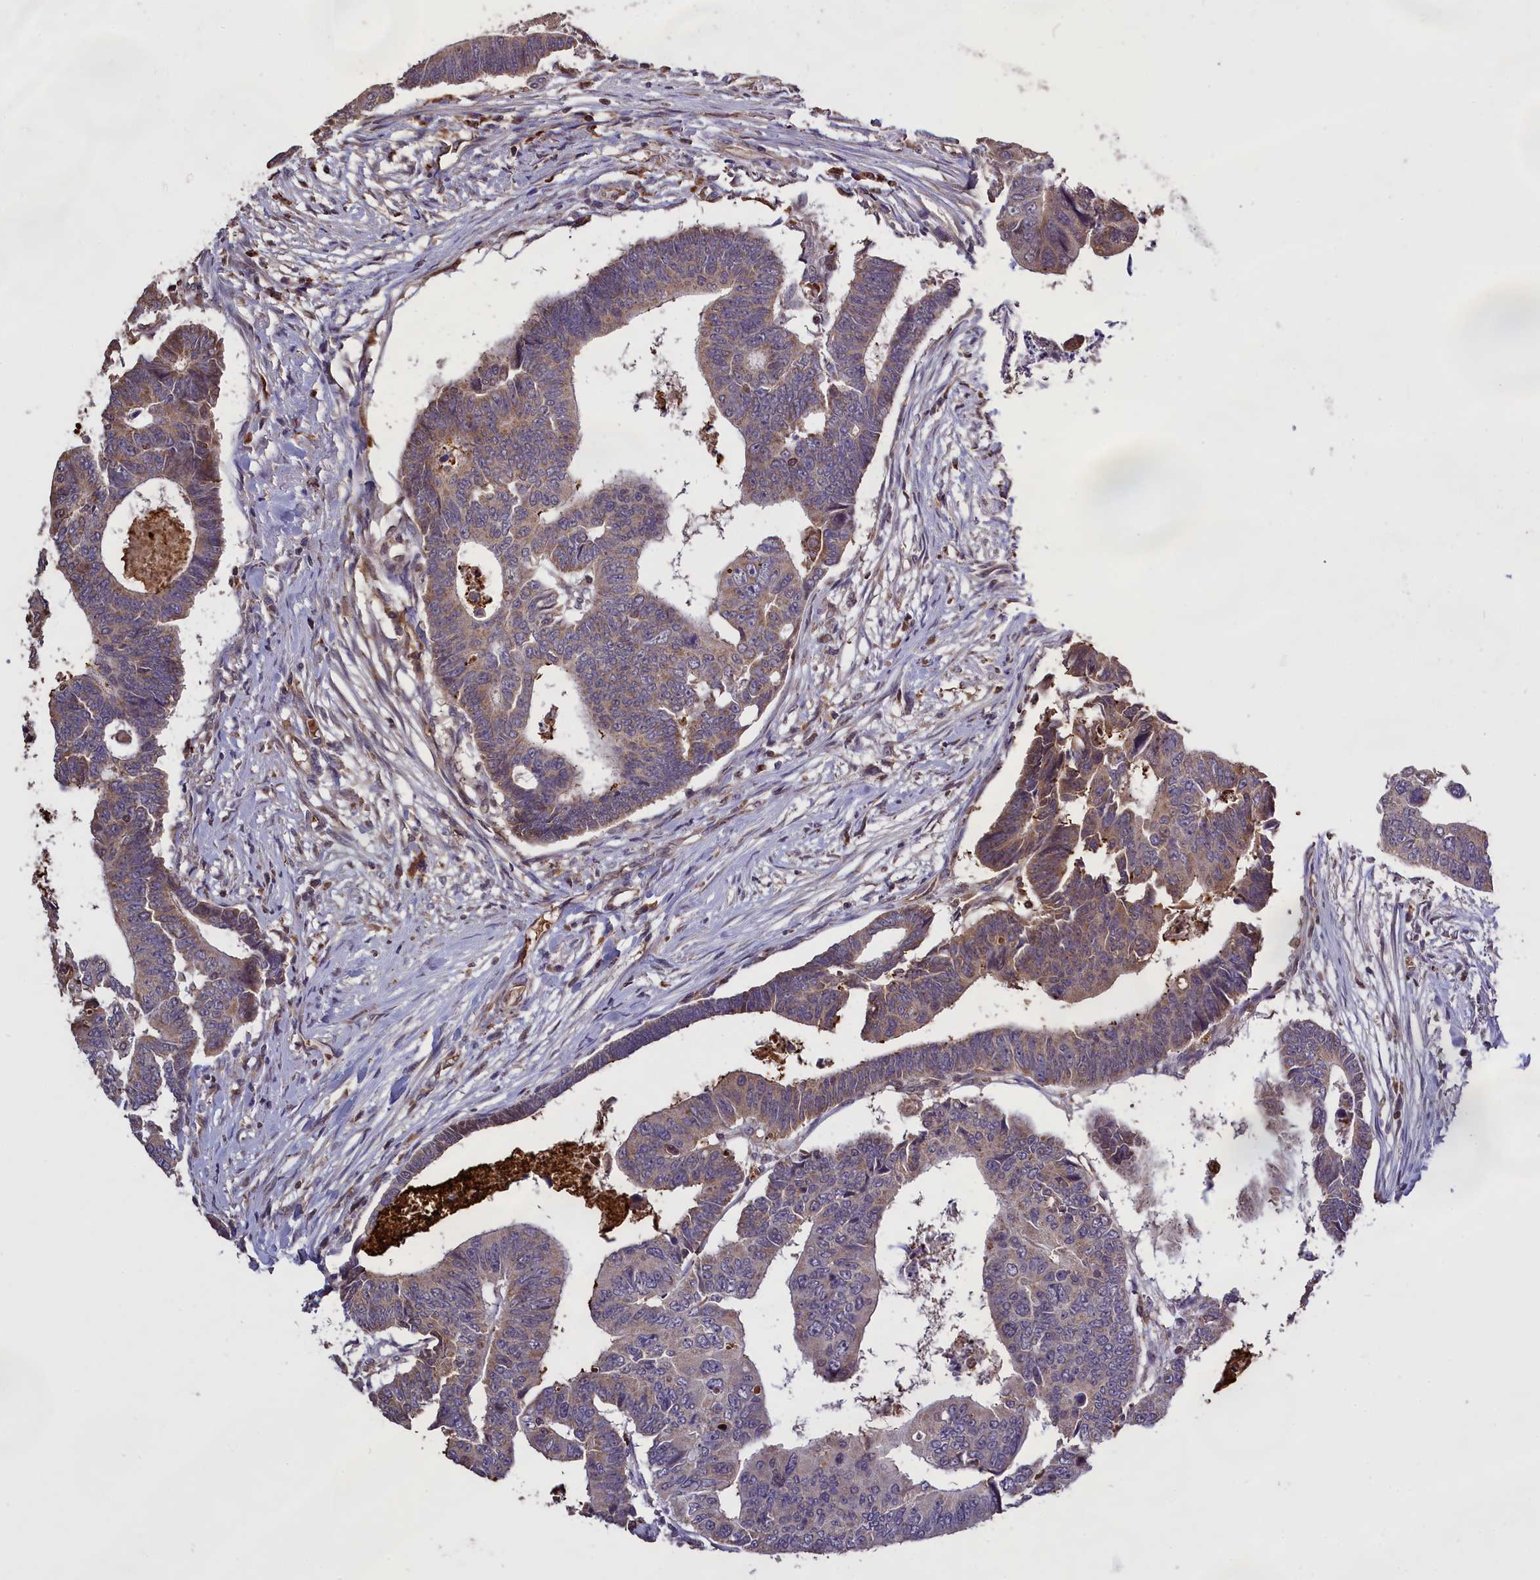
{"staining": {"intensity": "weak", "quantity": "25%-75%", "location": "cytoplasmic/membranous"}, "tissue": "colorectal cancer", "cell_type": "Tumor cells", "image_type": "cancer", "snomed": [{"axis": "morphology", "description": "Adenocarcinoma, NOS"}, {"axis": "topography", "description": "Rectum"}], "caption": "Human colorectal cancer (adenocarcinoma) stained with a brown dye displays weak cytoplasmic/membranous positive positivity in about 25%-75% of tumor cells.", "gene": "CLRN2", "patient": {"sex": "female", "age": 65}}